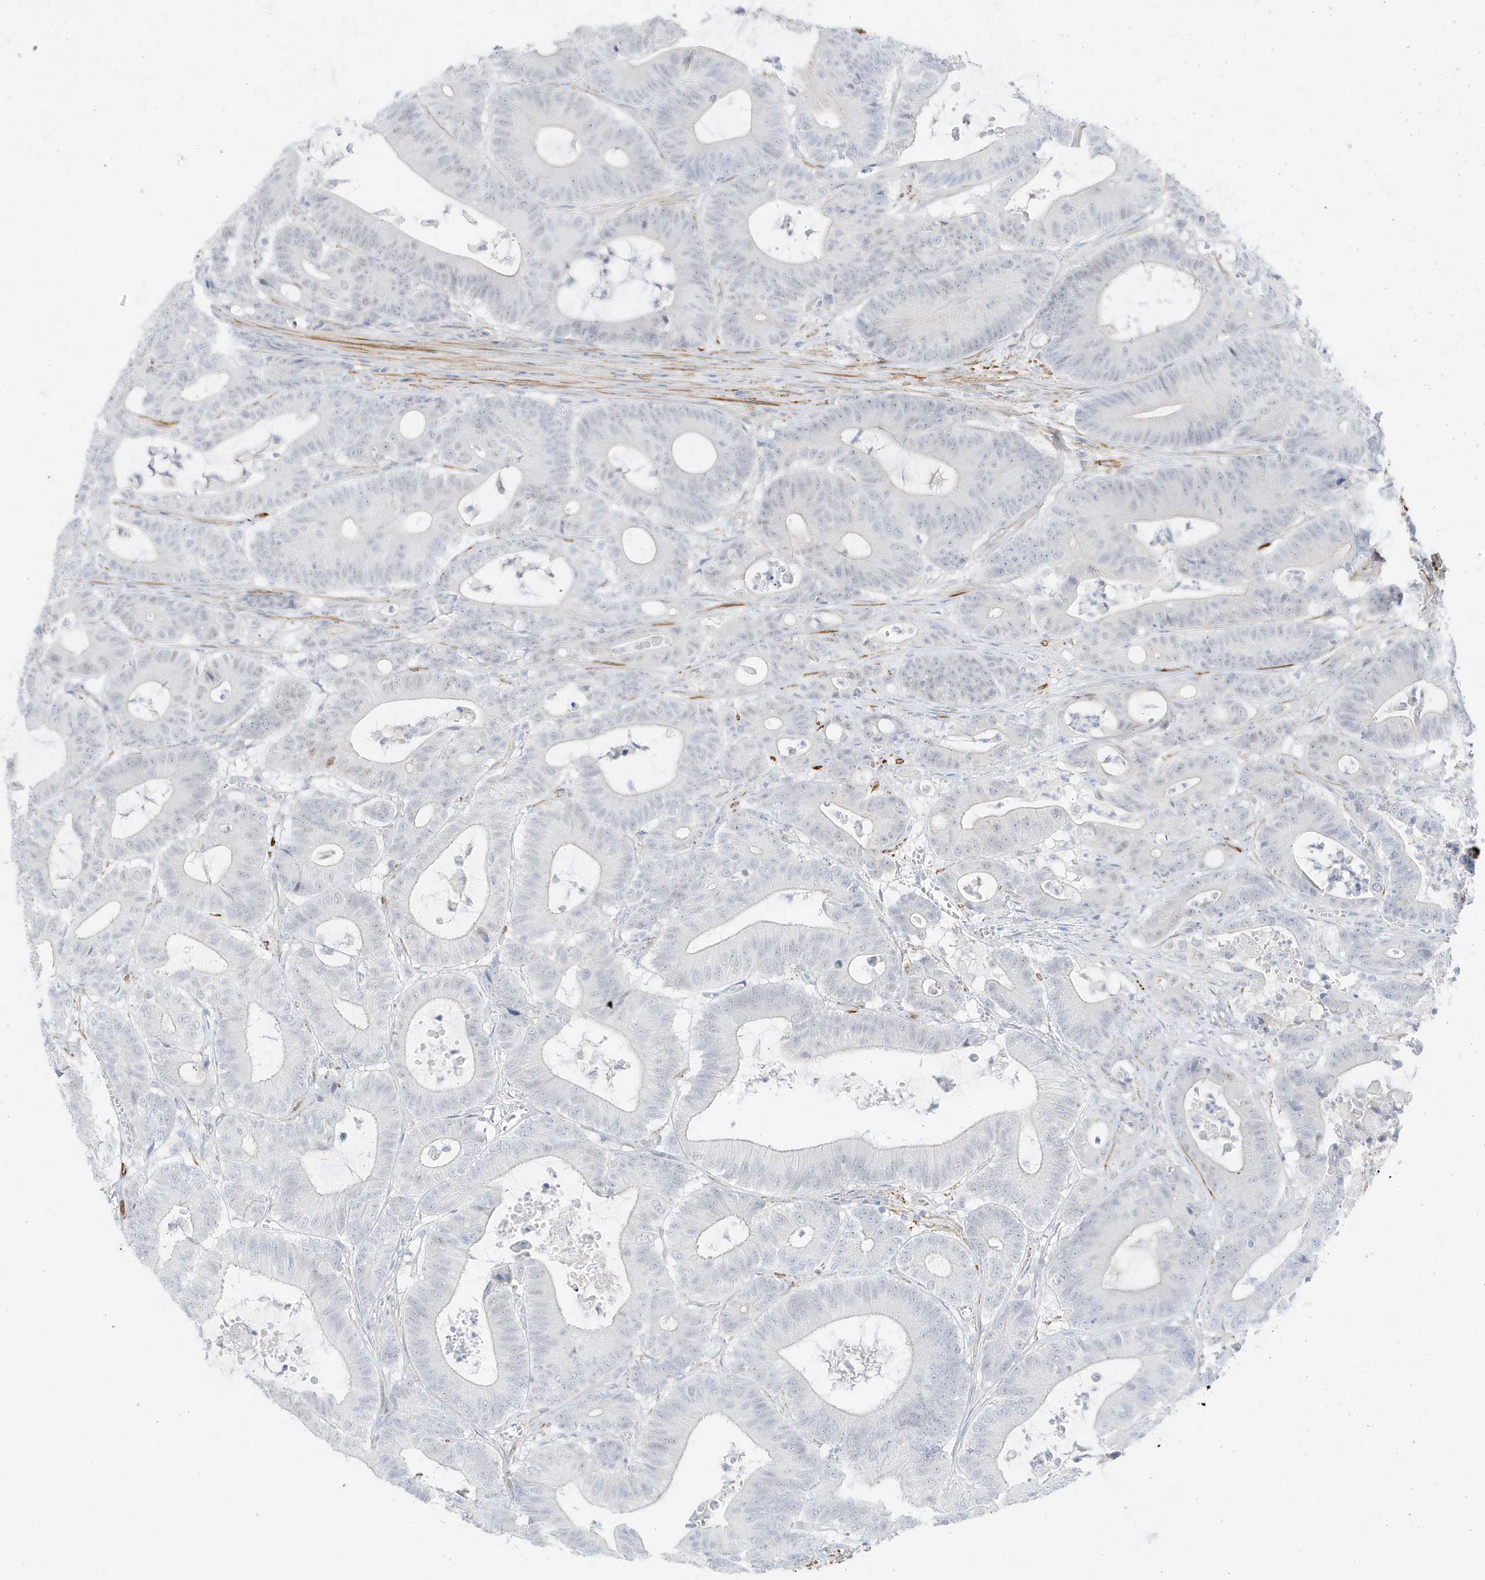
{"staining": {"intensity": "negative", "quantity": "none", "location": "none"}, "tissue": "colorectal cancer", "cell_type": "Tumor cells", "image_type": "cancer", "snomed": [{"axis": "morphology", "description": "Adenocarcinoma, NOS"}, {"axis": "topography", "description": "Colon"}], "caption": "Protein analysis of adenocarcinoma (colorectal) demonstrates no significant expression in tumor cells.", "gene": "SLC22A13", "patient": {"sex": "female", "age": 84}}